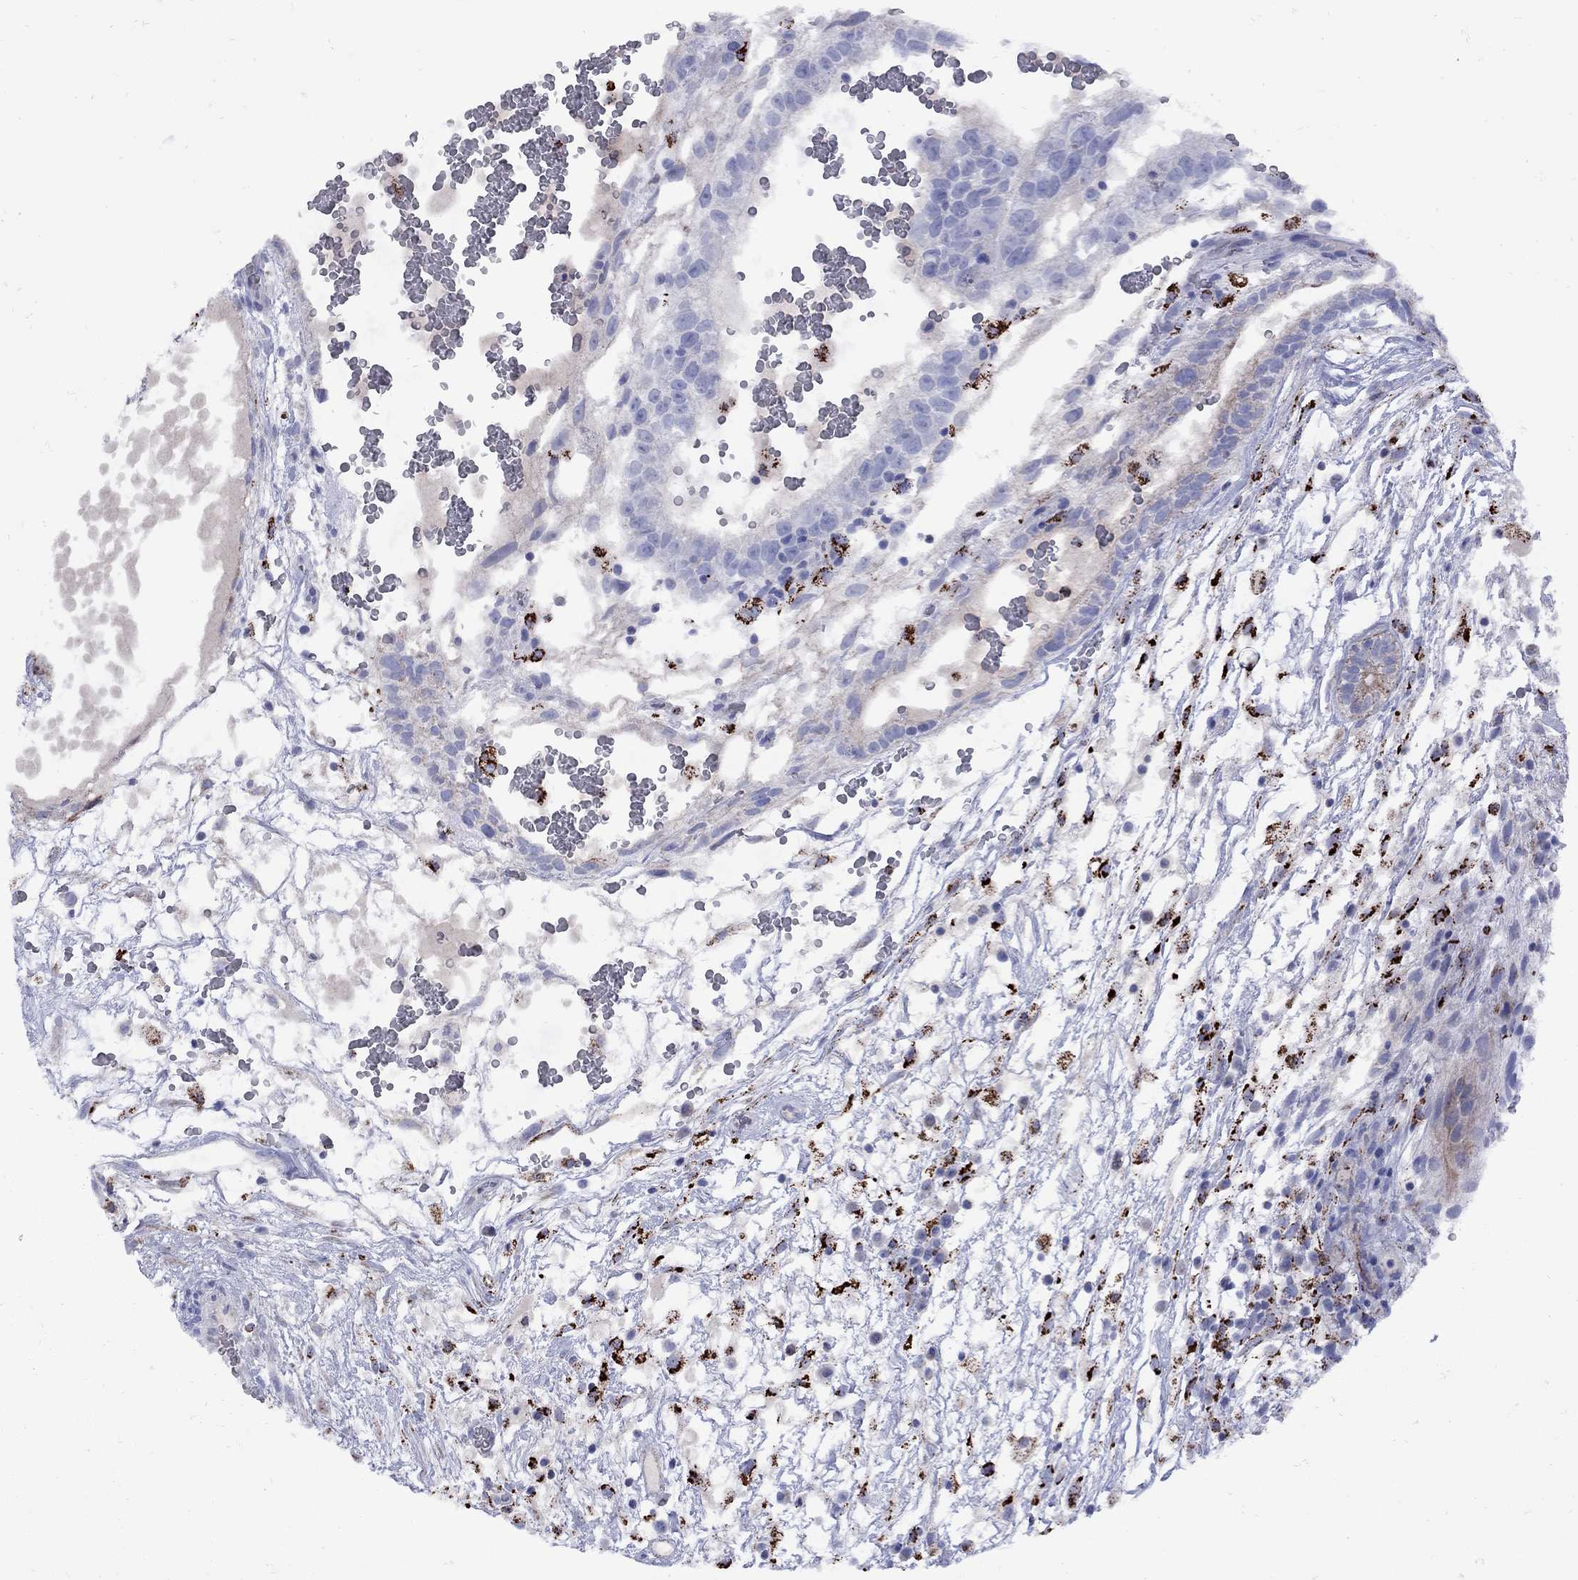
{"staining": {"intensity": "negative", "quantity": "none", "location": "none"}, "tissue": "testis cancer", "cell_type": "Tumor cells", "image_type": "cancer", "snomed": [{"axis": "morphology", "description": "Normal tissue, NOS"}, {"axis": "morphology", "description": "Carcinoma, Embryonal, NOS"}, {"axis": "topography", "description": "Testis"}], "caption": "IHC image of neoplastic tissue: human embryonal carcinoma (testis) stained with DAB exhibits no significant protein expression in tumor cells.", "gene": "SESTD1", "patient": {"sex": "male", "age": 32}}